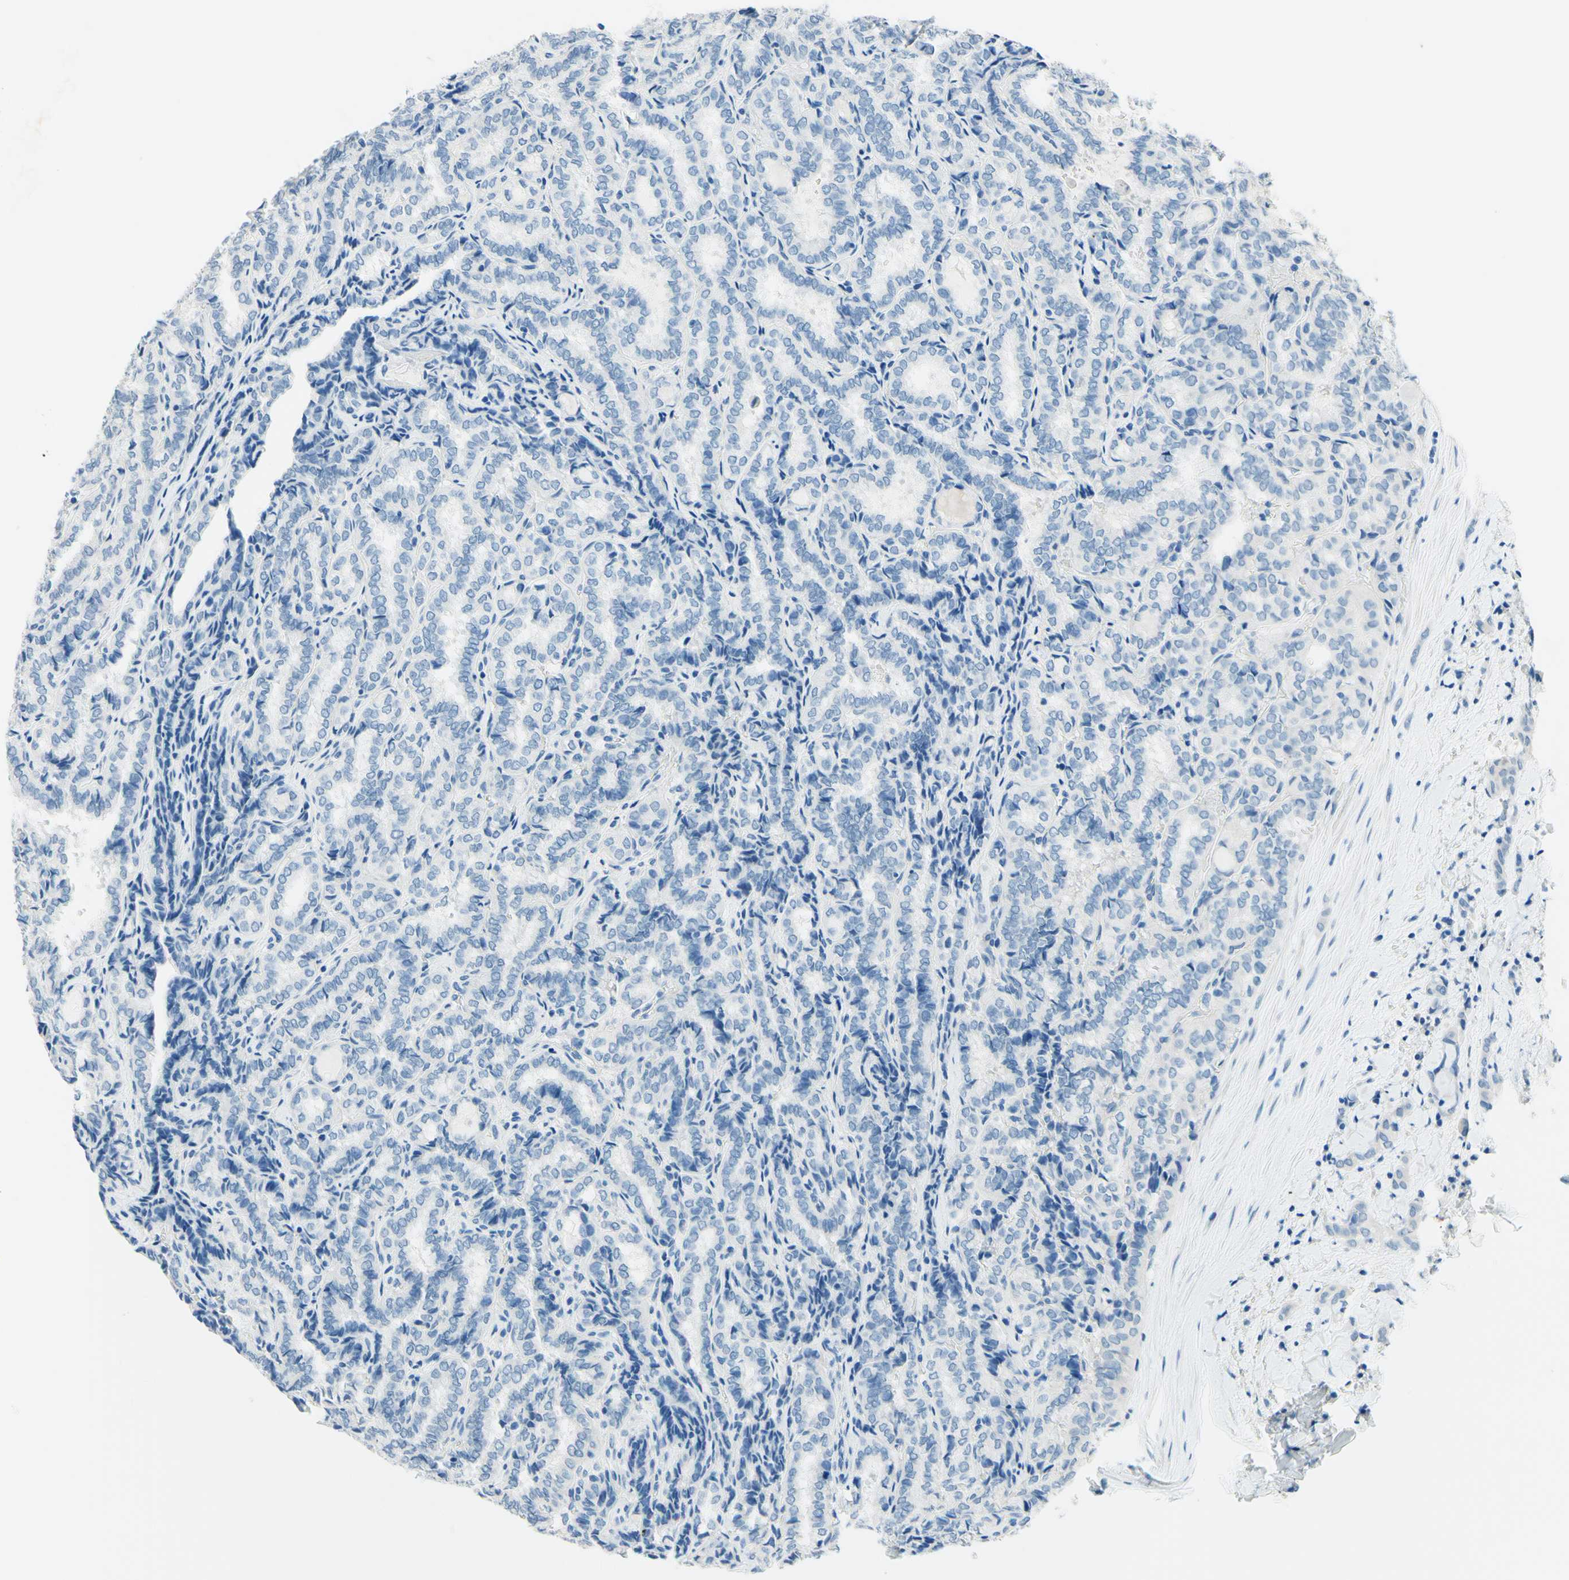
{"staining": {"intensity": "negative", "quantity": "none", "location": "none"}, "tissue": "thyroid cancer", "cell_type": "Tumor cells", "image_type": "cancer", "snomed": [{"axis": "morphology", "description": "Normal tissue, NOS"}, {"axis": "morphology", "description": "Papillary adenocarcinoma, NOS"}, {"axis": "topography", "description": "Thyroid gland"}], "caption": "Immunohistochemistry image of neoplastic tissue: papillary adenocarcinoma (thyroid) stained with DAB reveals no significant protein staining in tumor cells.", "gene": "PASD1", "patient": {"sex": "female", "age": 30}}